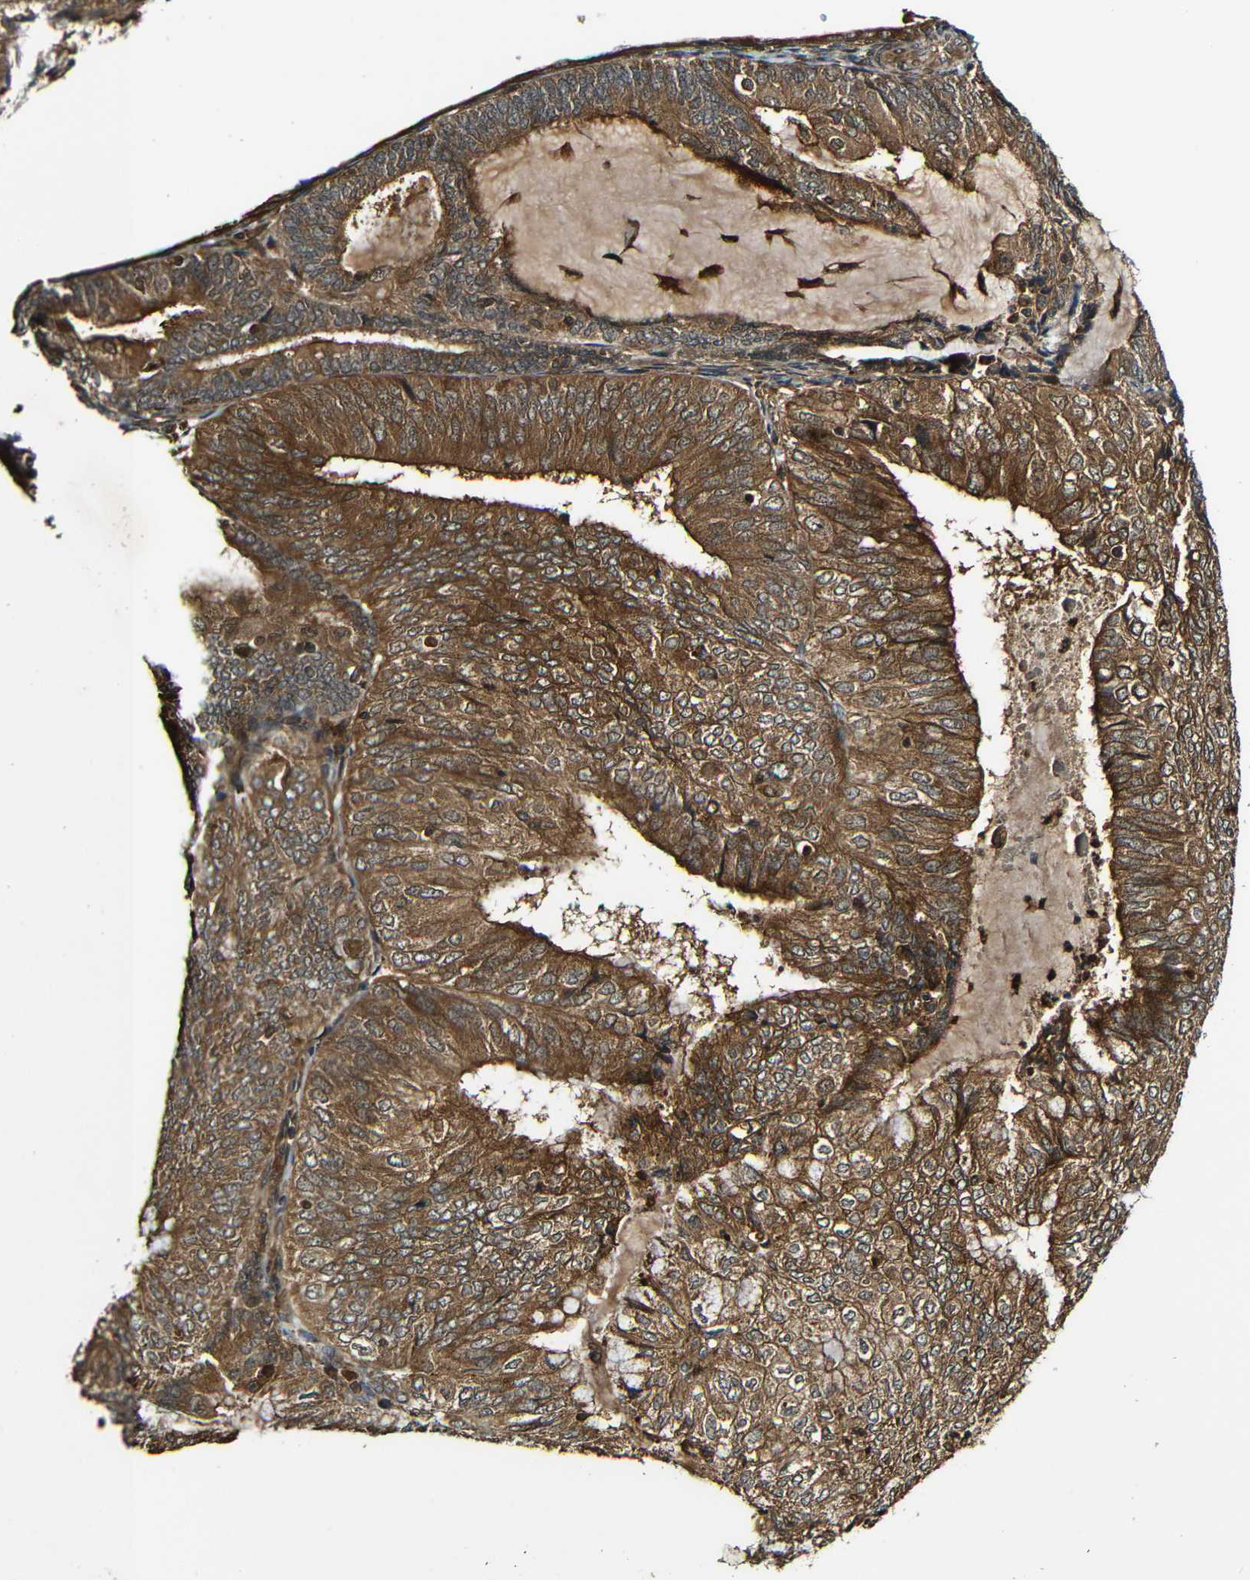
{"staining": {"intensity": "strong", "quantity": ">75%", "location": "cytoplasmic/membranous"}, "tissue": "endometrial cancer", "cell_type": "Tumor cells", "image_type": "cancer", "snomed": [{"axis": "morphology", "description": "Adenocarcinoma, NOS"}, {"axis": "topography", "description": "Endometrium"}], "caption": "Immunohistochemistry (DAB (3,3'-diaminobenzidine)) staining of human endometrial adenocarcinoma displays strong cytoplasmic/membranous protein positivity in approximately >75% of tumor cells.", "gene": "CASP8", "patient": {"sex": "female", "age": 81}}